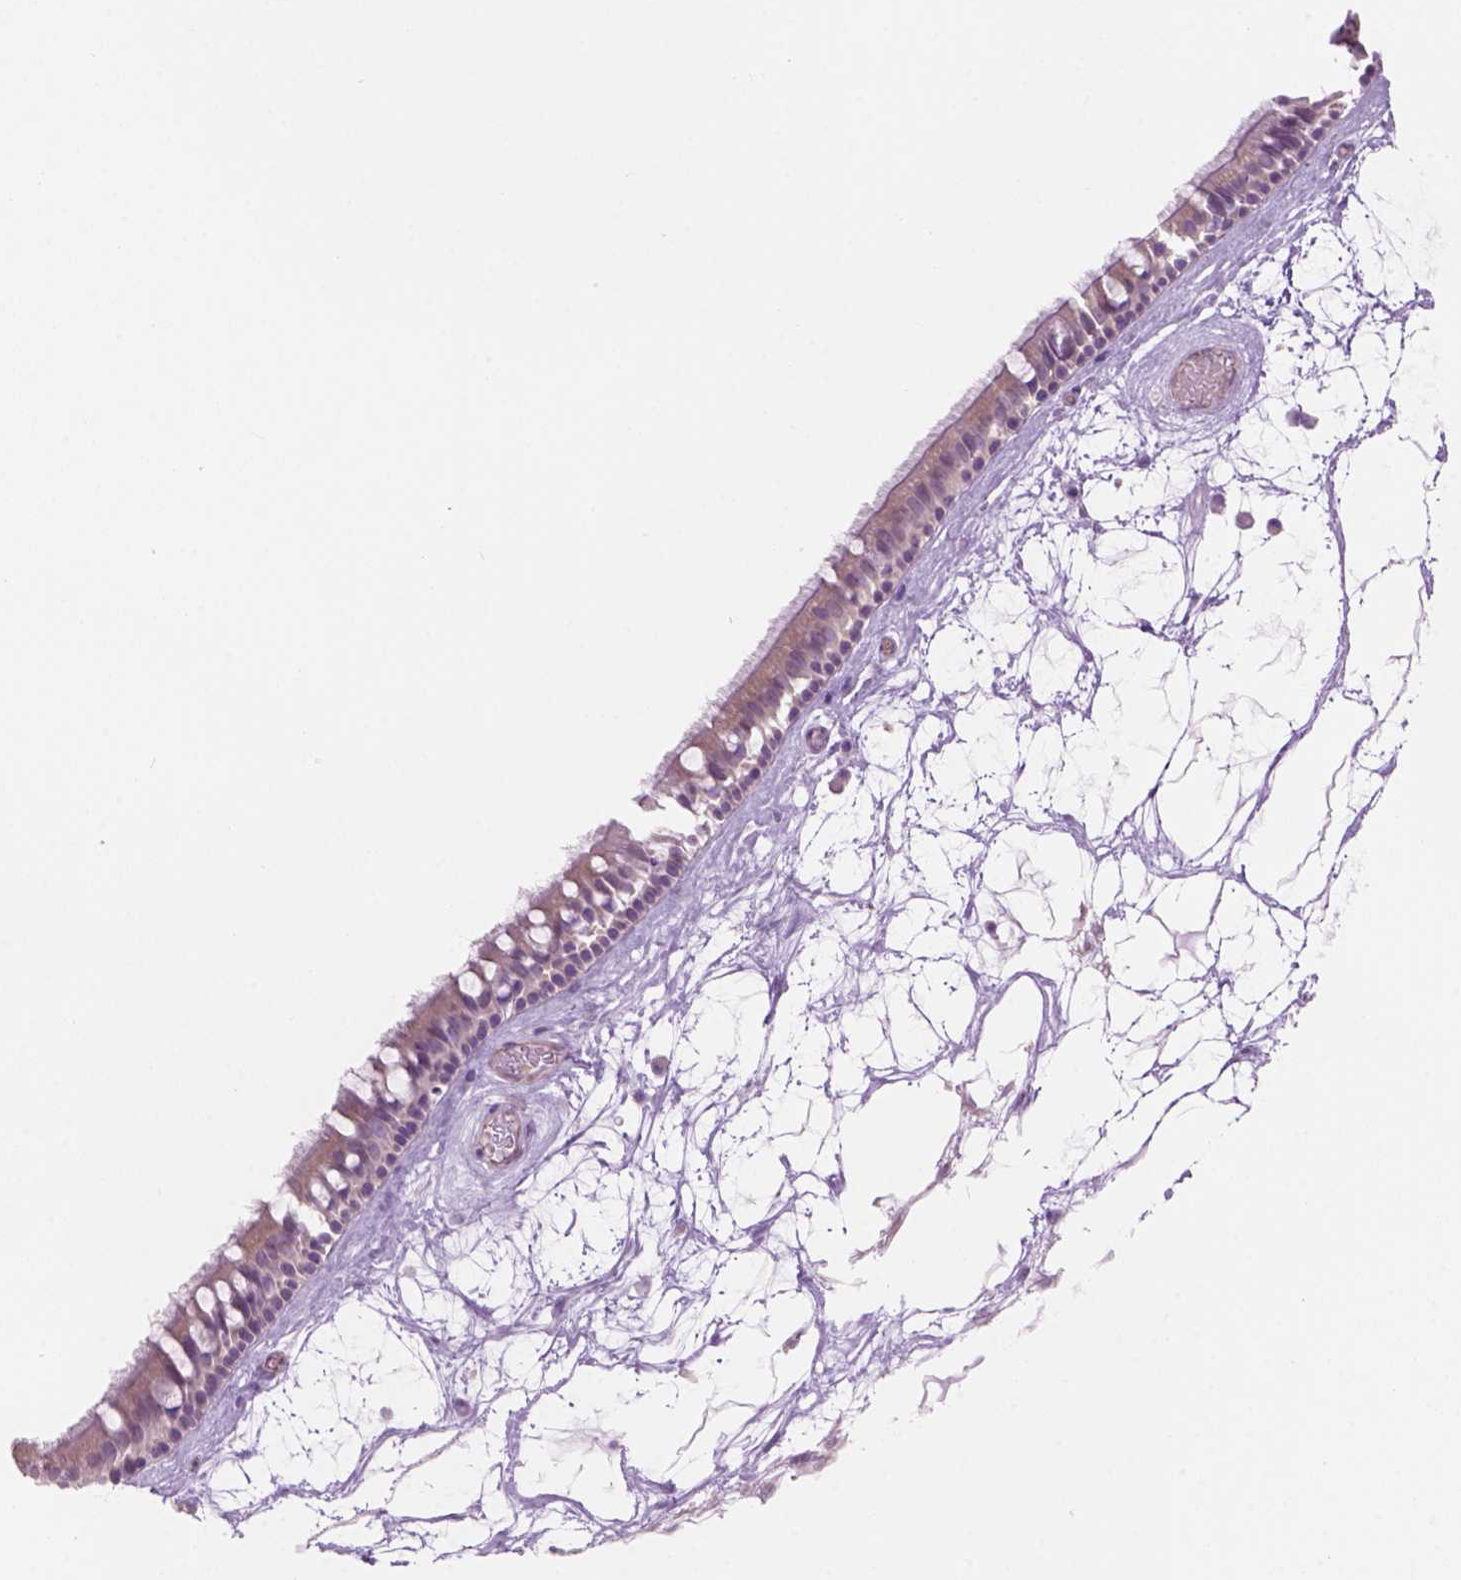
{"staining": {"intensity": "negative", "quantity": "none", "location": "none"}, "tissue": "nasopharynx", "cell_type": "Respiratory epithelial cells", "image_type": "normal", "snomed": [{"axis": "morphology", "description": "Normal tissue, NOS"}, {"axis": "topography", "description": "Nasopharynx"}], "caption": "This is an immunohistochemistry (IHC) histopathology image of normal nasopharynx. There is no staining in respiratory epithelial cells.", "gene": "CD84", "patient": {"sex": "male", "age": 68}}